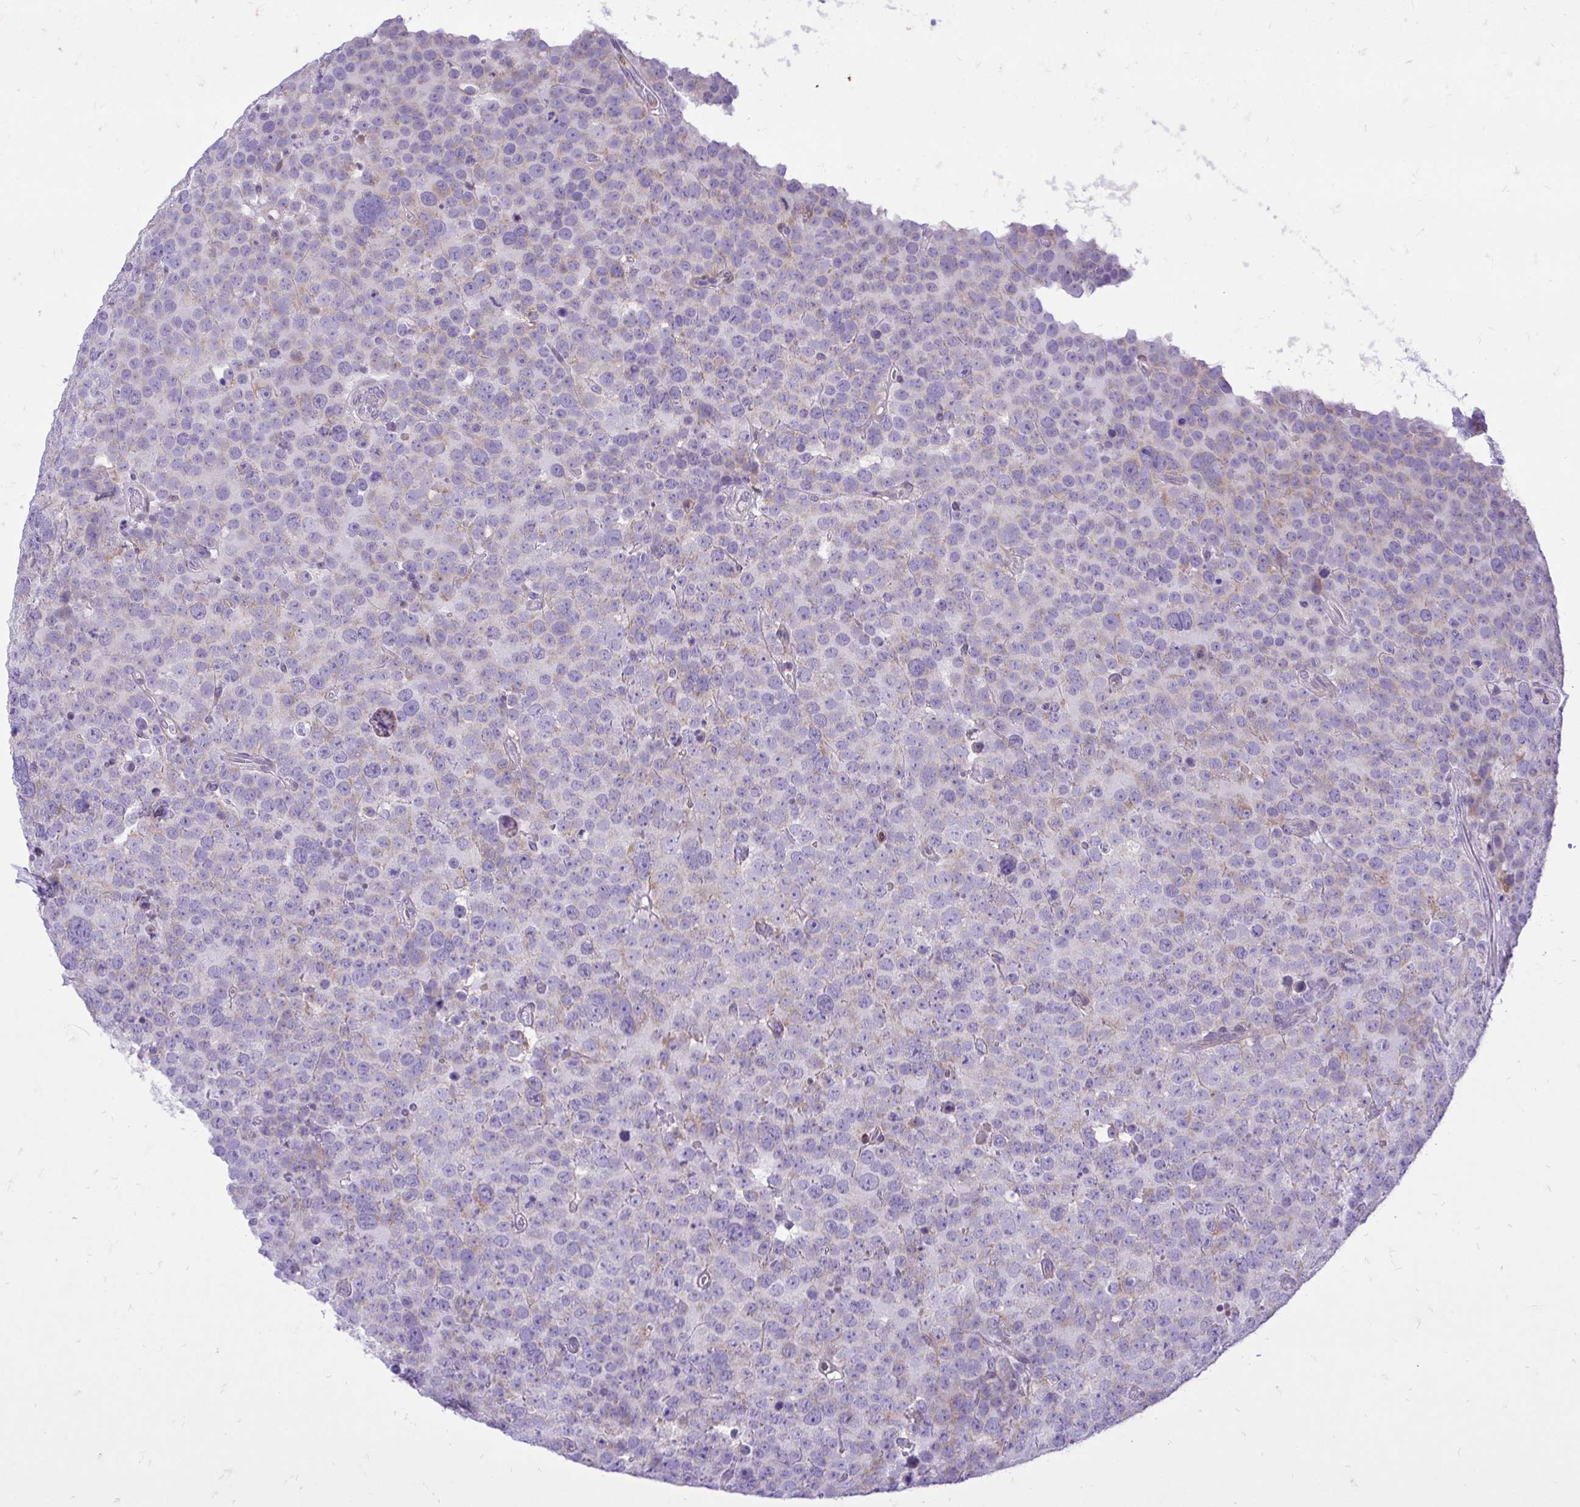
{"staining": {"intensity": "negative", "quantity": "none", "location": "none"}, "tissue": "testis cancer", "cell_type": "Tumor cells", "image_type": "cancer", "snomed": [{"axis": "morphology", "description": "Seminoma, NOS"}, {"axis": "topography", "description": "Testis"}], "caption": "Tumor cells are negative for protein expression in human seminoma (testis).", "gene": "CXCL8", "patient": {"sex": "male", "age": 71}}